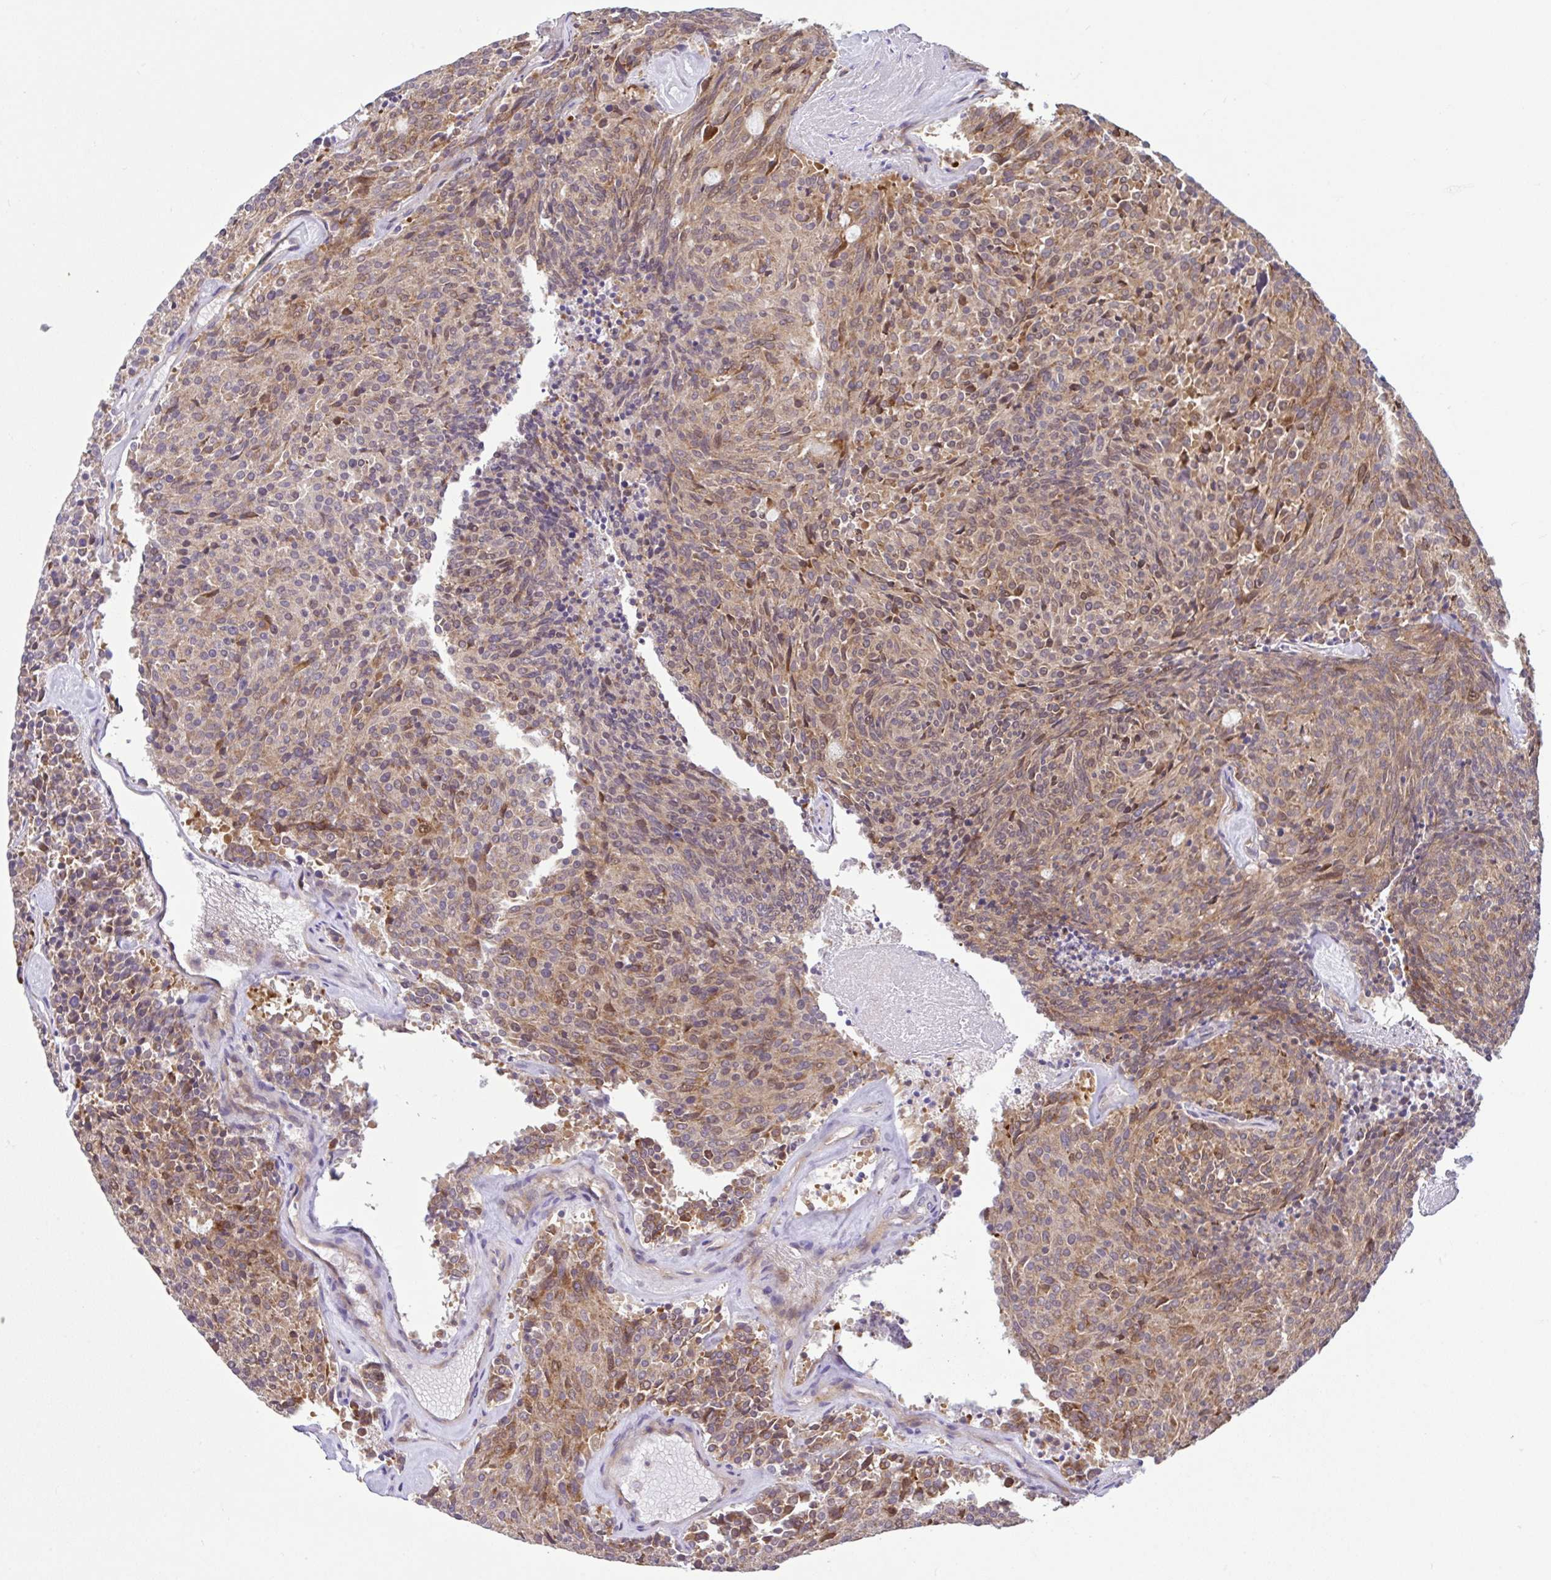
{"staining": {"intensity": "moderate", "quantity": ">75%", "location": "cytoplasmic/membranous"}, "tissue": "carcinoid", "cell_type": "Tumor cells", "image_type": "cancer", "snomed": [{"axis": "morphology", "description": "Carcinoid, malignant, NOS"}, {"axis": "topography", "description": "Pancreas"}], "caption": "Carcinoid stained for a protein demonstrates moderate cytoplasmic/membranous positivity in tumor cells.", "gene": "NTPCR", "patient": {"sex": "female", "age": 54}}